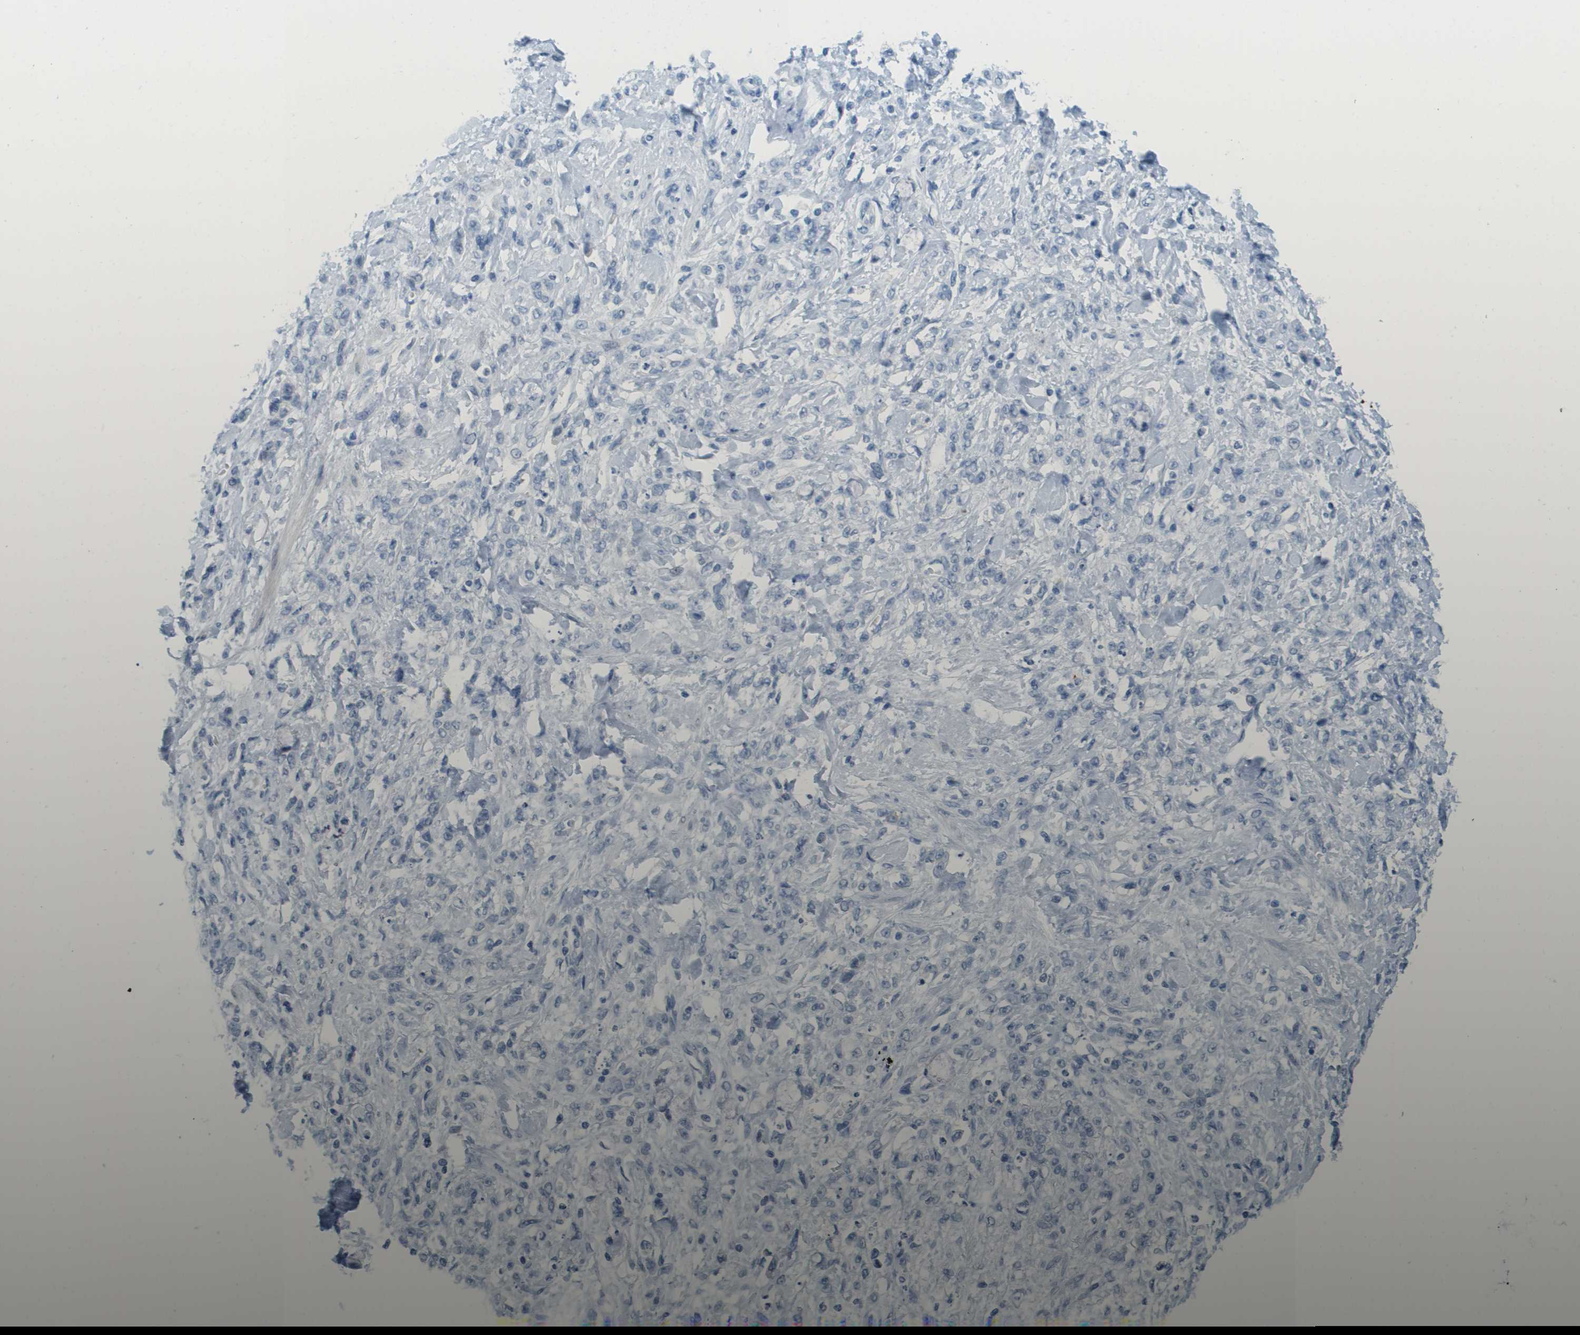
{"staining": {"intensity": "negative", "quantity": "none", "location": "none"}, "tissue": "stomach cancer", "cell_type": "Tumor cells", "image_type": "cancer", "snomed": [{"axis": "morphology", "description": "Normal tissue, NOS"}, {"axis": "morphology", "description": "Adenocarcinoma, NOS"}, {"axis": "topography", "description": "Stomach"}], "caption": "An immunohistochemistry (IHC) image of adenocarcinoma (stomach) is shown. There is no staining in tumor cells of adenocarcinoma (stomach).", "gene": "CDHR2", "patient": {"sex": "male", "age": 82}}